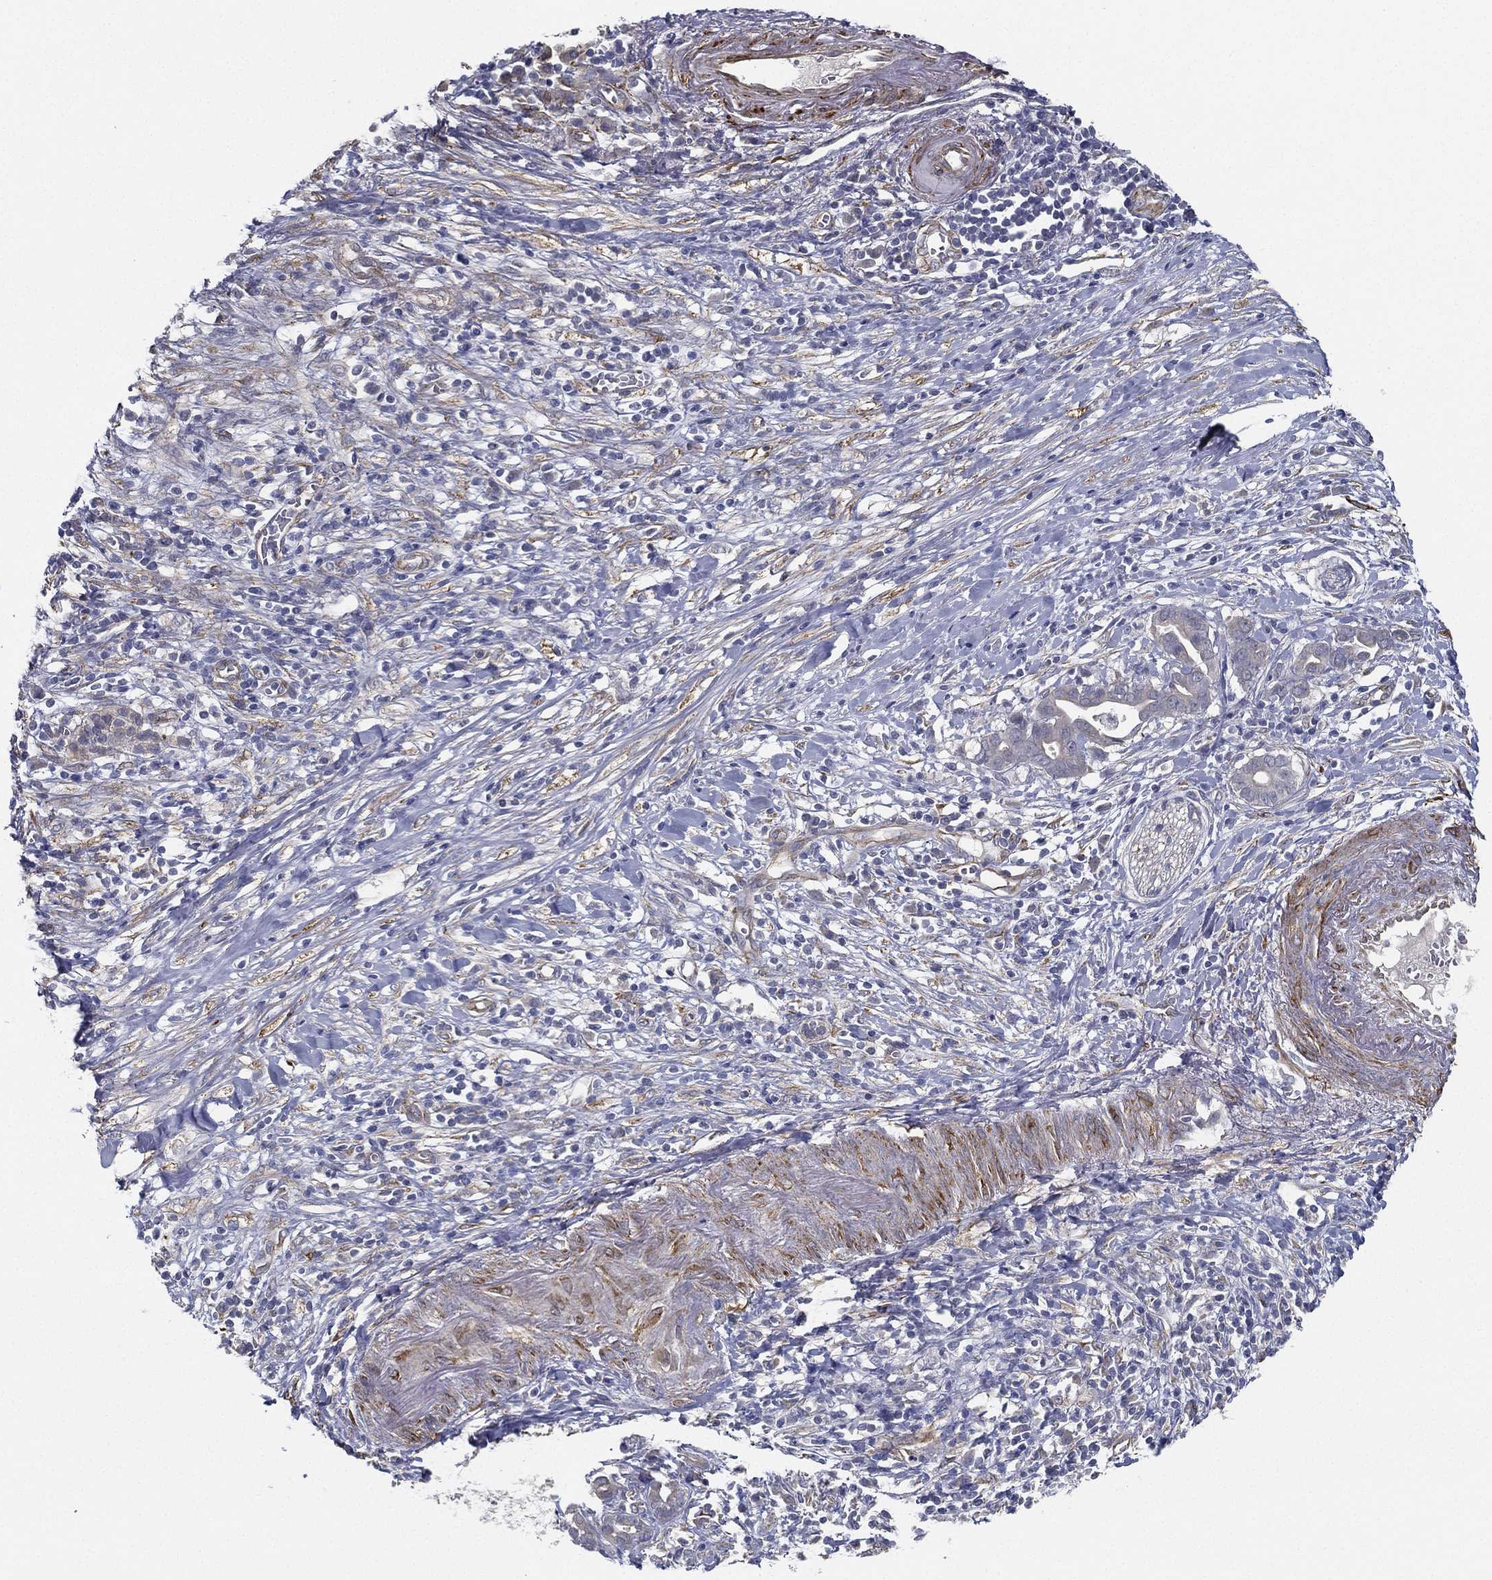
{"staining": {"intensity": "negative", "quantity": "none", "location": "none"}, "tissue": "pancreatic cancer", "cell_type": "Tumor cells", "image_type": "cancer", "snomed": [{"axis": "morphology", "description": "Adenocarcinoma, NOS"}, {"axis": "topography", "description": "Pancreas"}], "caption": "Pancreatic adenocarcinoma stained for a protein using immunohistochemistry displays no staining tumor cells.", "gene": "LRRC56", "patient": {"sex": "male", "age": 61}}